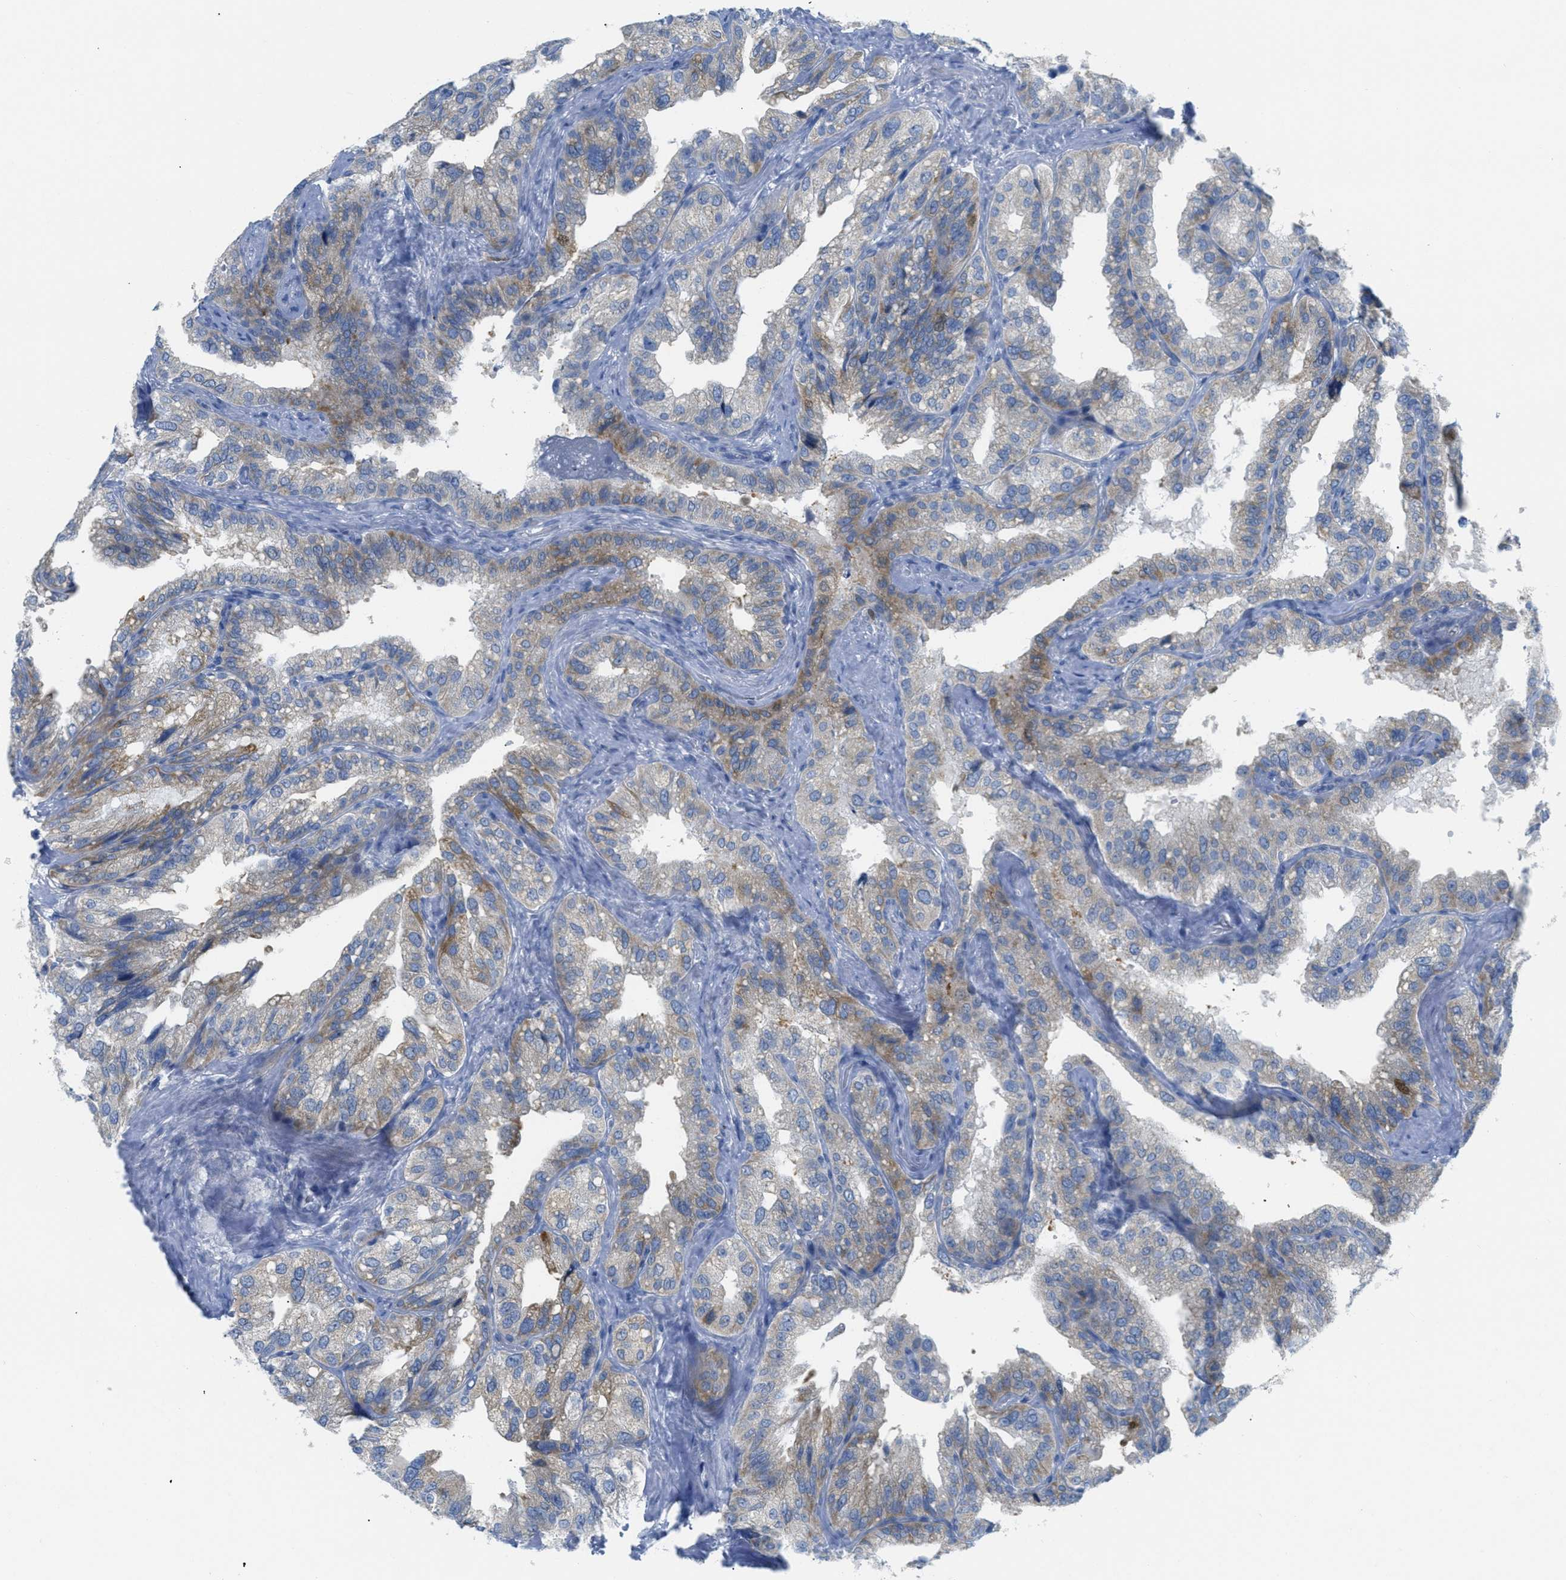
{"staining": {"intensity": "moderate", "quantity": "25%-75%", "location": "cytoplasmic/membranous"}, "tissue": "seminal vesicle", "cell_type": "Glandular cells", "image_type": "normal", "snomed": [{"axis": "morphology", "description": "Normal tissue, NOS"}, {"axis": "topography", "description": "Seminal veicle"}], "caption": "Seminal vesicle stained with DAB immunohistochemistry demonstrates medium levels of moderate cytoplasmic/membranous expression in approximately 25%-75% of glandular cells. Nuclei are stained in blue.", "gene": "ORC6", "patient": {"sex": "male", "age": 68}}